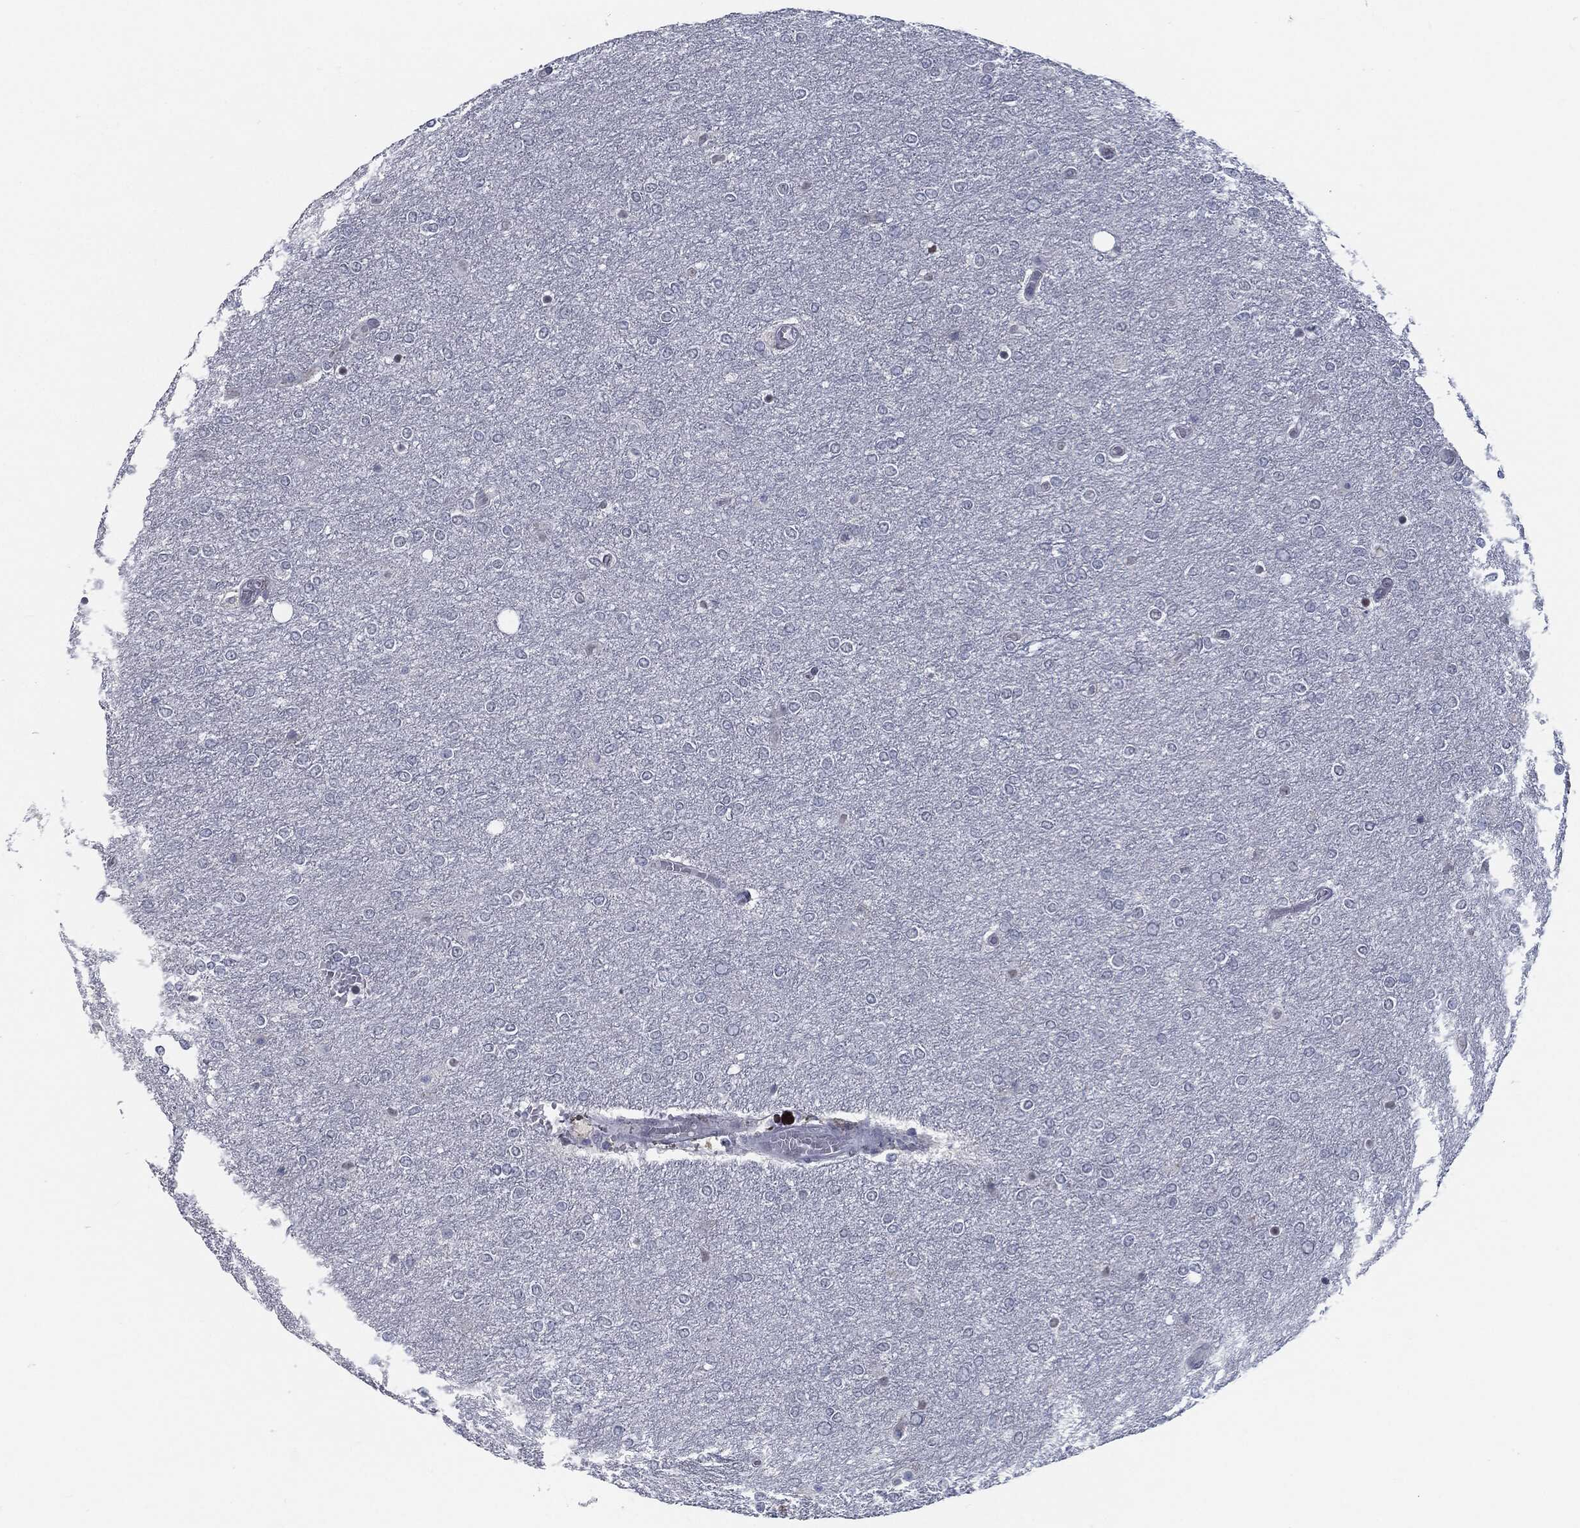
{"staining": {"intensity": "negative", "quantity": "none", "location": "none"}, "tissue": "glioma", "cell_type": "Tumor cells", "image_type": "cancer", "snomed": [{"axis": "morphology", "description": "Glioma, malignant, High grade"}, {"axis": "topography", "description": "Brain"}], "caption": "The micrograph reveals no significant staining in tumor cells of glioma.", "gene": "PROM1", "patient": {"sex": "female", "age": 61}}